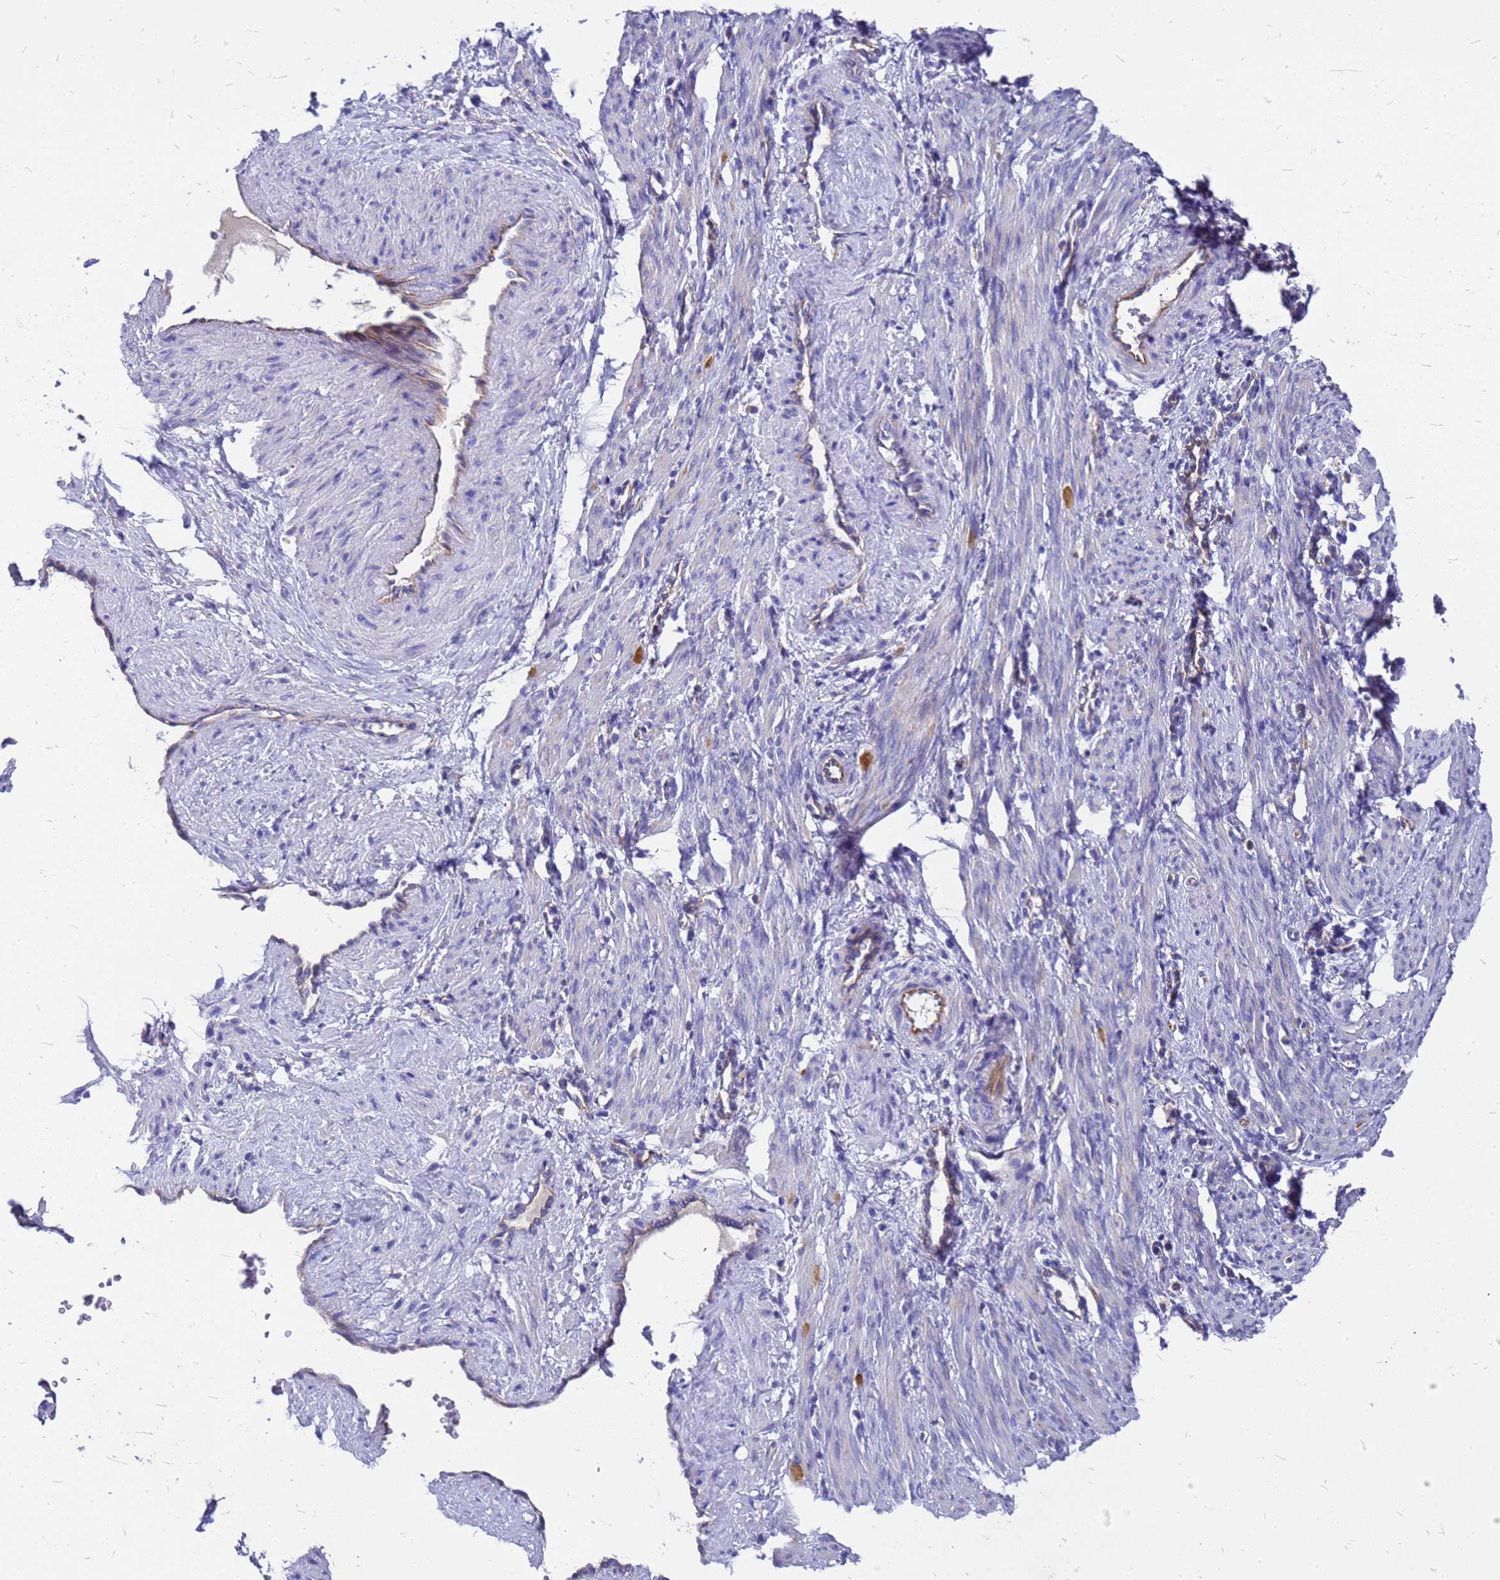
{"staining": {"intensity": "negative", "quantity": "none", "location": "none"}, "tissue": "smooth muscle", "cell_type": "Smooth muscle cells", "image_type": "normal", "snomed": [{"axis": "morphology", "description": "Normal tissue, NOS"}, {"axis": "topography", "description": "Endometrium"}], "caption": "Smooth muscle cells show no significant staining in benign smooth muscle.", "gene": "FBXW5", "patient": {"sex": "female", "age": 33}}